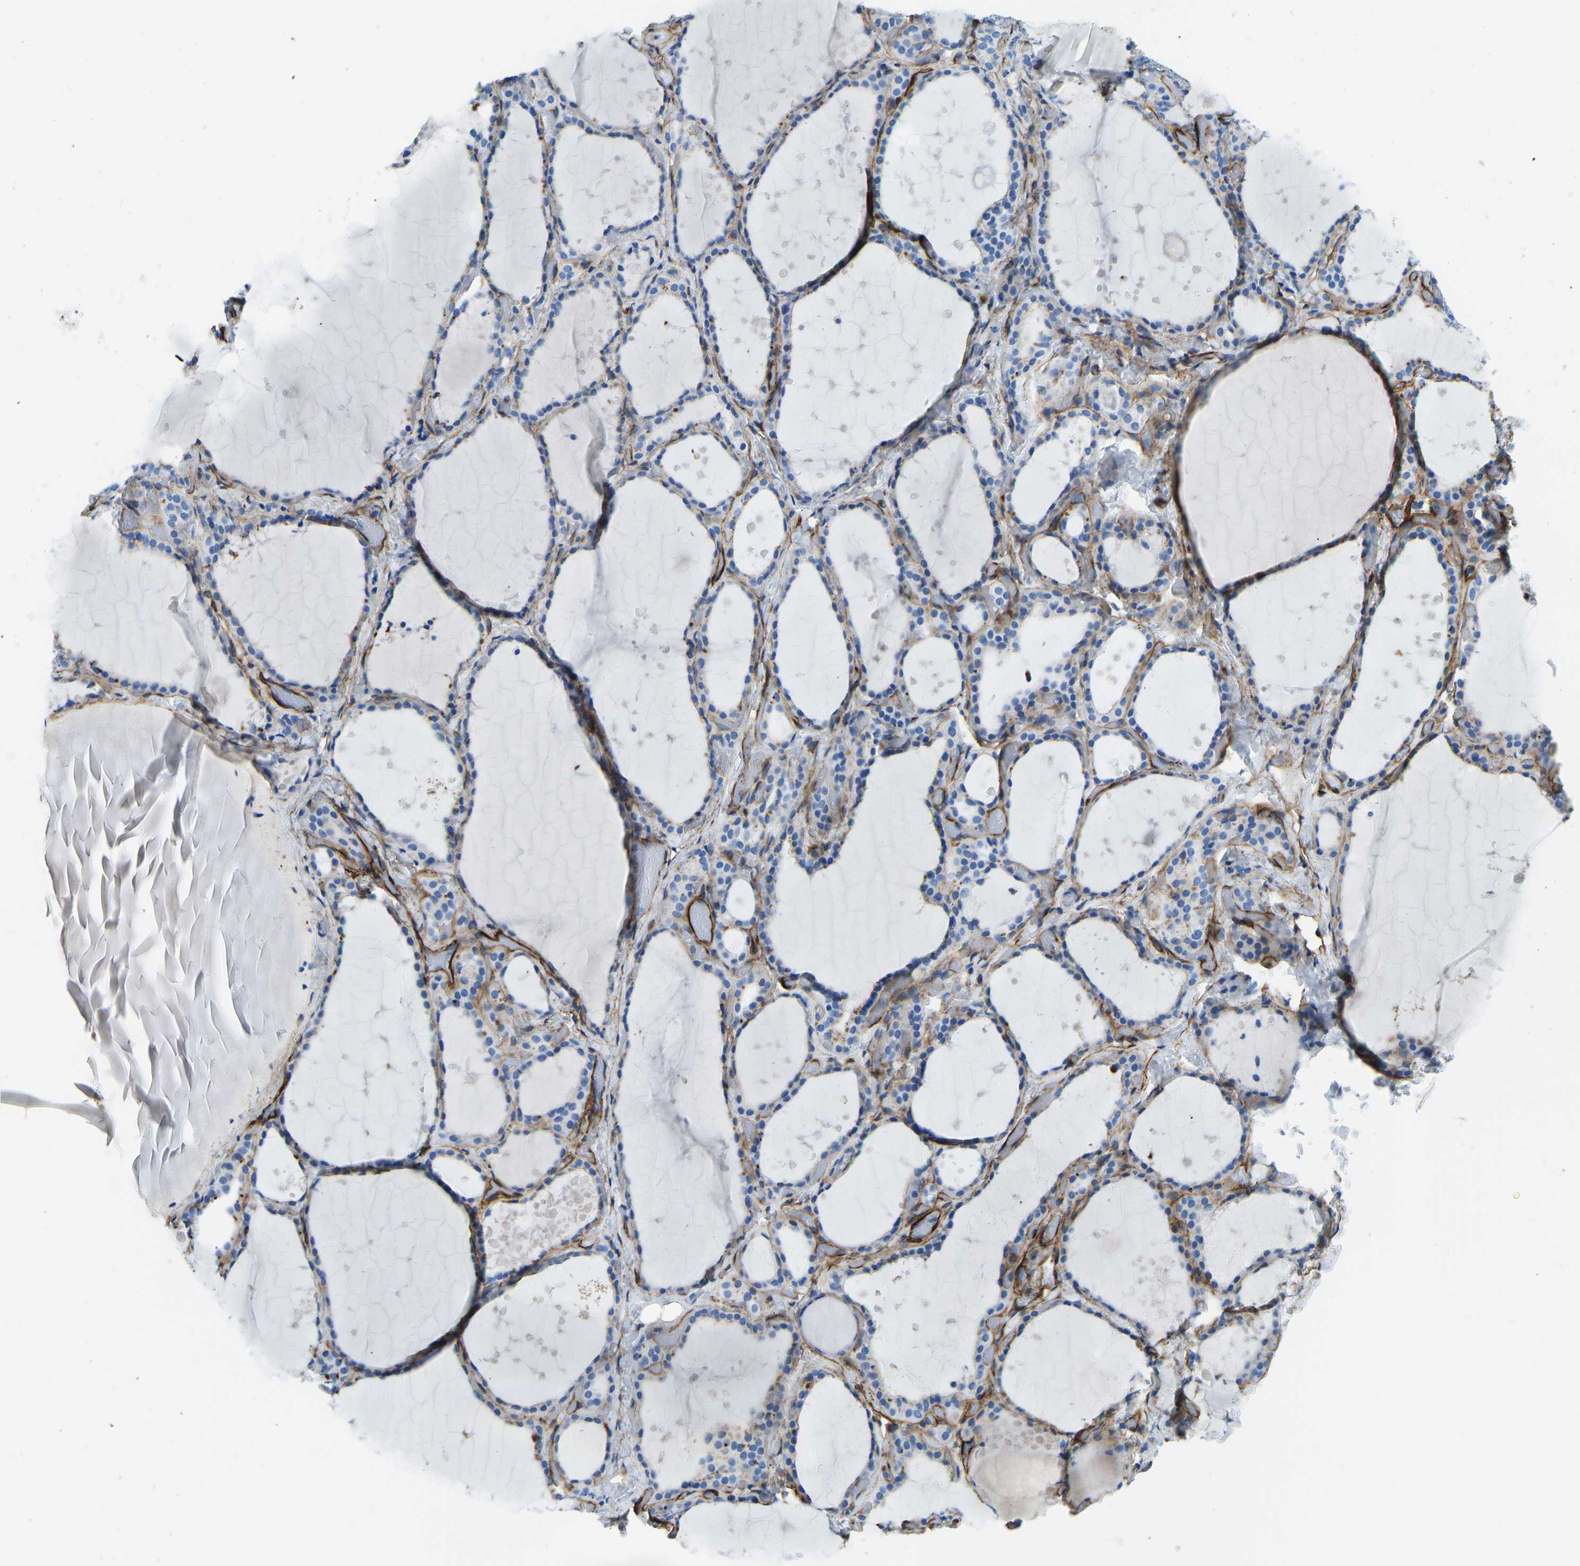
{"staining": {"intensity": "moderate", "quantity": "<25%", "location": "cytoplasmic/membranous"}, "tissue": "thyroid gland", "cell_type": "Glandular cells", "image_type": "normal", "snomed": [{"axis": "morphology", "description": "Normal tissue, NOS"}, {"axis": "topography", "description": "Thyroid gland"}], "caption": "DAB immunohistochemical staining of benign thyroid gland reveals moderate cytoplasmic/membranous protein positivity in approximately <25% of glandular cells.", "gene": "COL15A1", "patient": {"sex": "female", "age": 44}}